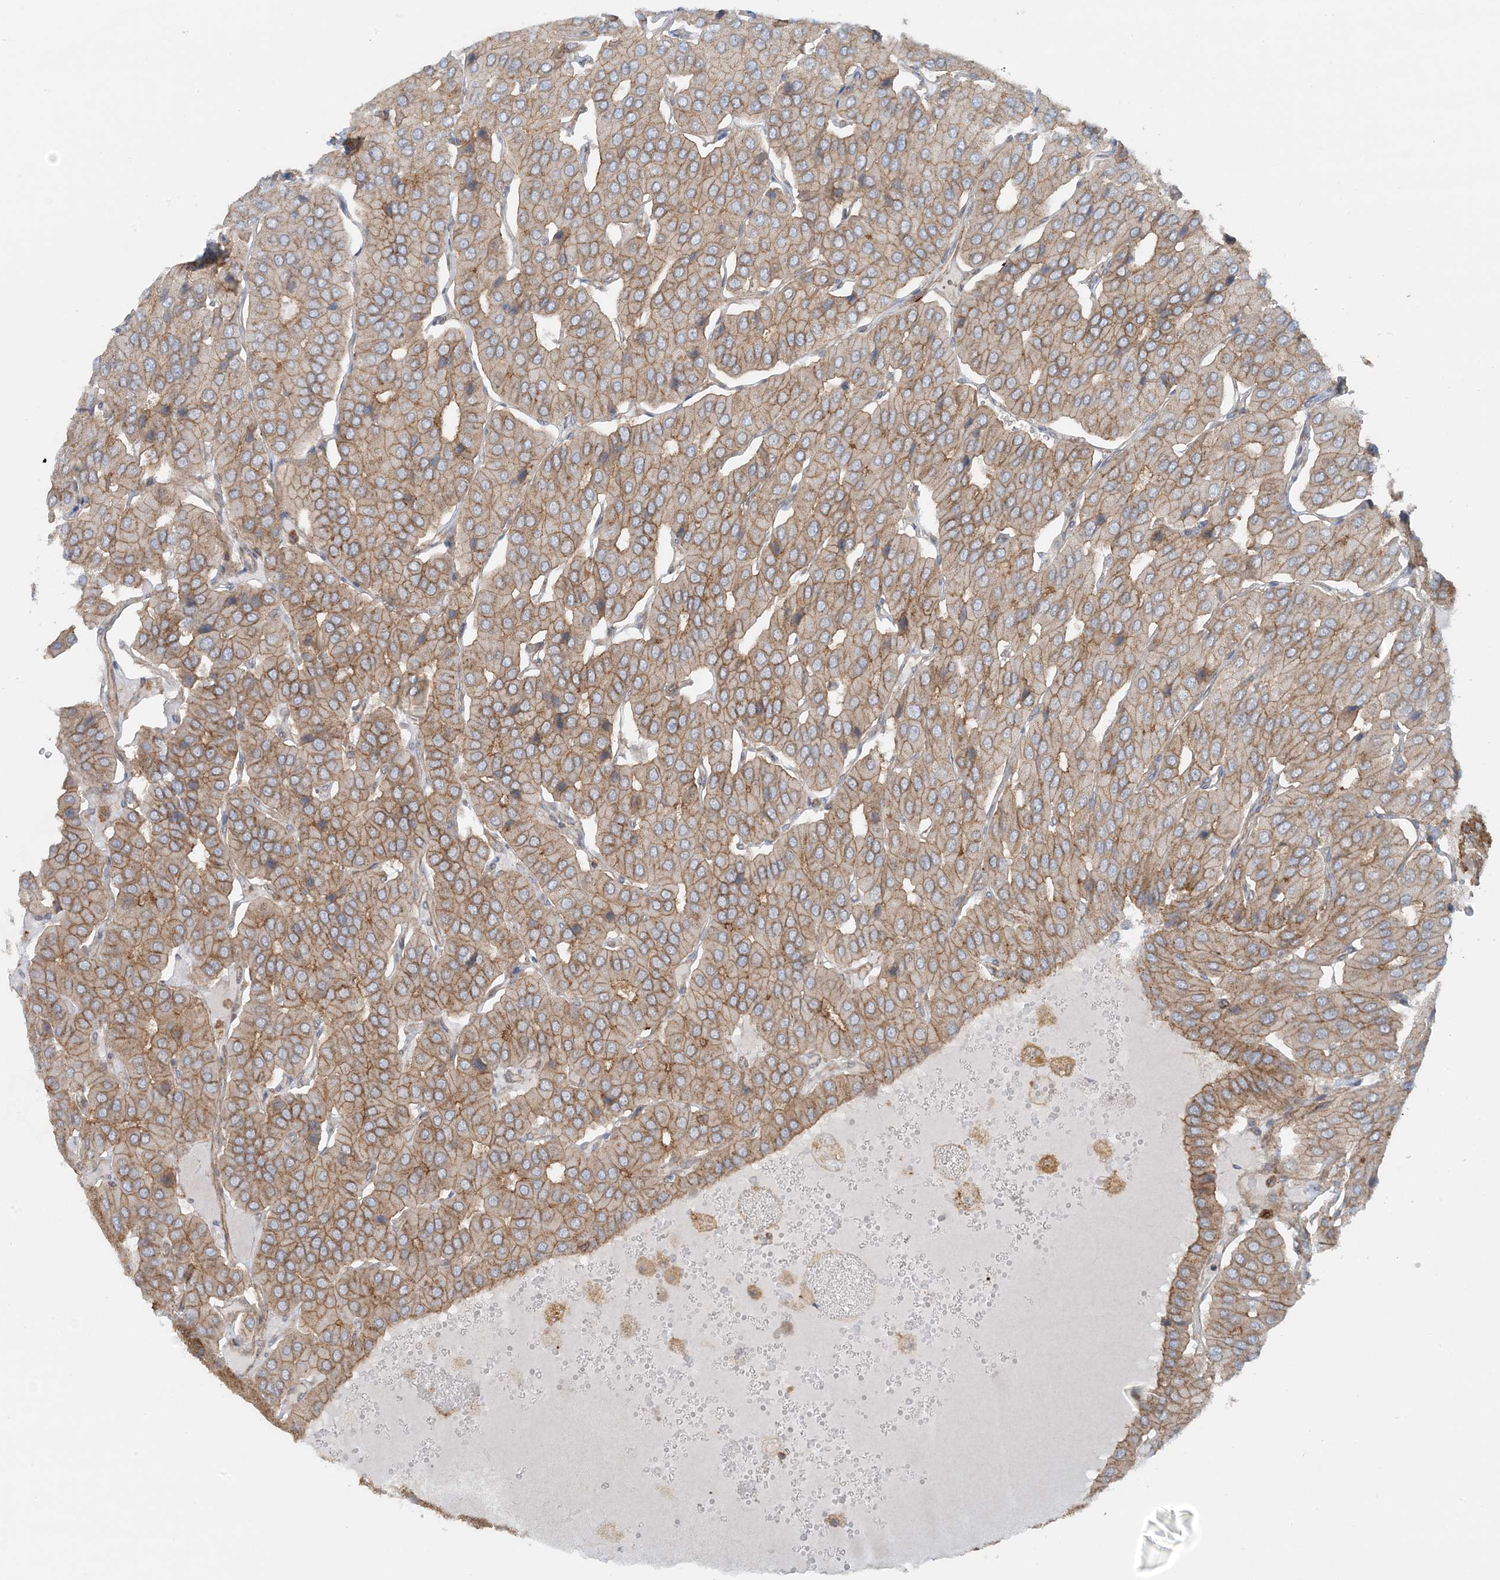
{"staining": {"intensity": "moderate", "quantity": ">75%", "location": "cytoplasmic/membranous"}, "tissue": "parathyroid gland", "cell_type": "Glandular cells", "image_type": "normal", "snomed": [{"axis": "morphology", "description": "Normal tissue, NOS"}, {"axis": "morphology", "description": "Adenoma, NOS"}, {"axis": "topography", "description": "Parathyroid gland"}], "caption": "Human parathyroid gland stained for a protein (brown) exhibits moderate cytoplasmic/membranous positive staining in about >75% of glandular cells.", "gene": "STAM2", "patient": {"sex": "female", "age": 86}}